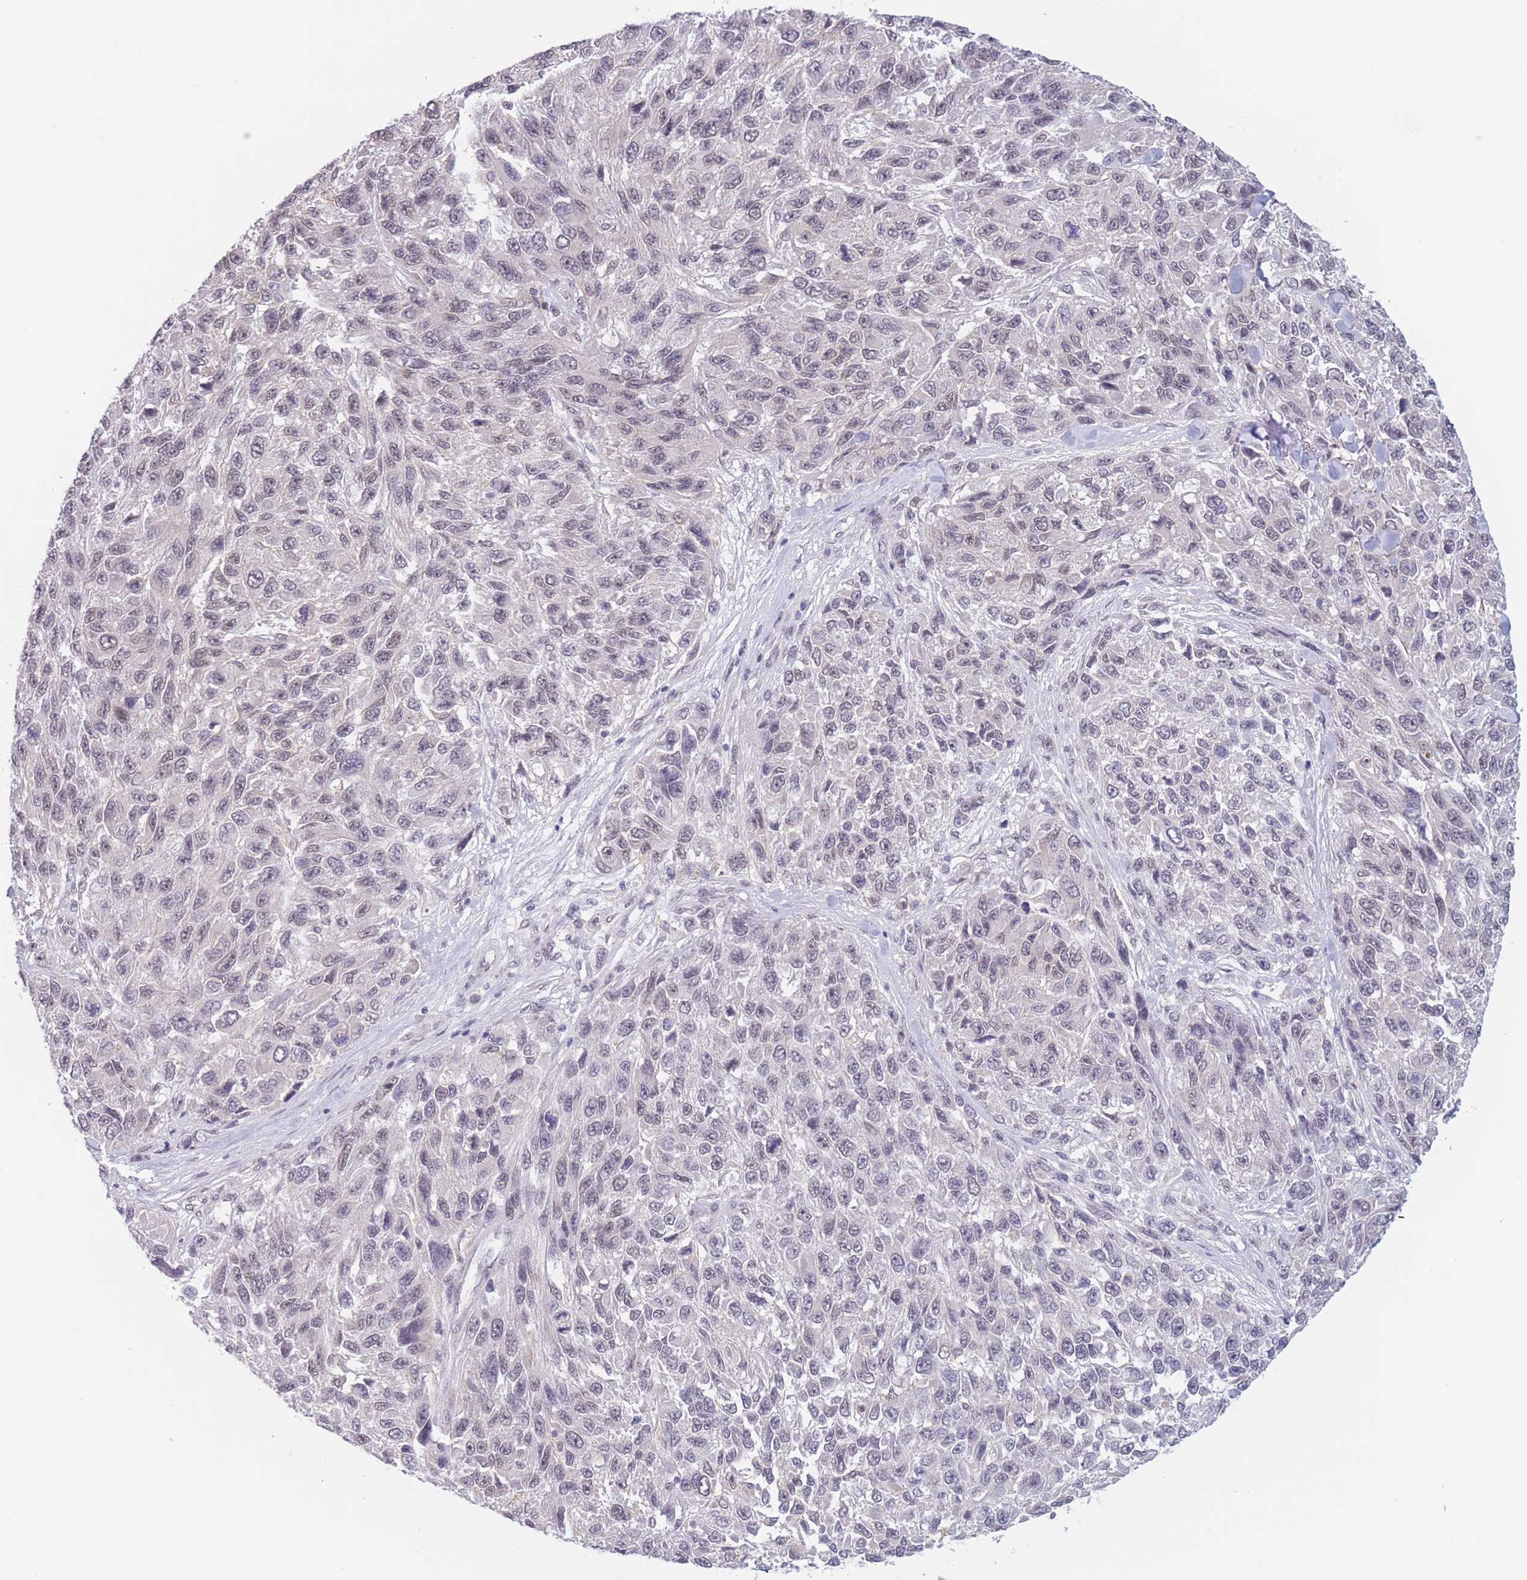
{"staining": {"intensity": "negative", "quantity": "none", "location": "none"}, "tissue": "melanoma", "cell_type": "Tumor cells", "image_type": "cancer", "snomed": [{"axis": "morphology", "description": "Malignant melanoma, NOS"}, {"axis": "topography", "description": "Skin"}], "caption": "Tumor cells are negative for brown protein staining in melanoma.", "gene": "PODXL", "patient": {"sex": "female", "age": 96}}